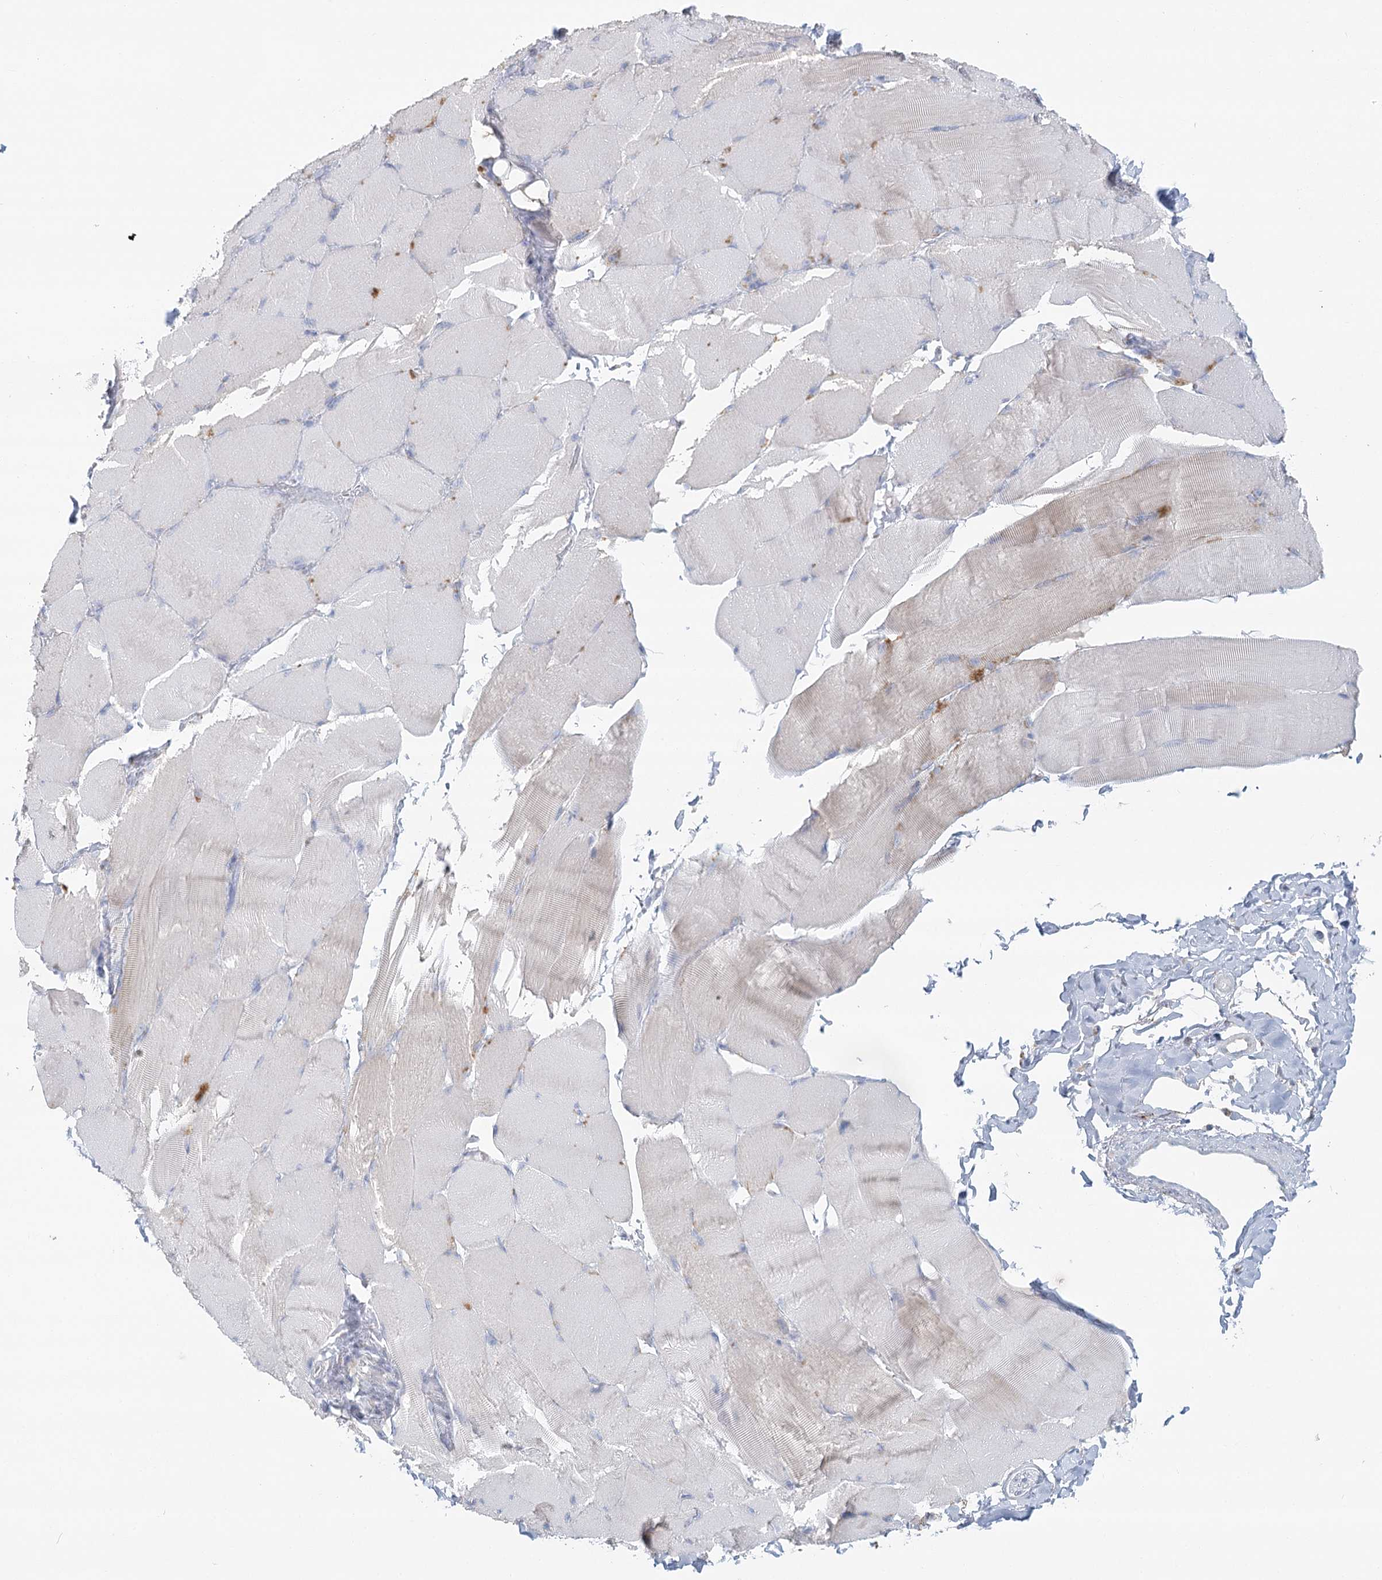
{"staining": {"intensity": "negative", "quantity": "none", "location": "none"}, "tissue": "skeletal muscle", "cell_type": "Myocytes", "image_type": "normal", "snomed": [{"axis": "morphology", "description": "Normal tissue, NOS"}, {"axis": "topography", "description": "Skin"}, {"axis": "topography", "description": "Skeletal muscle"}], "caption": "IHC histopathology image of normal skeletal muscle: human skeletal muscle stained with DAB (3,3'-diaminobenzidine) reveals no significant protein staining in myocytes.", "gene": "BPHL", "patient": {"sex": "male", "age": 83}}